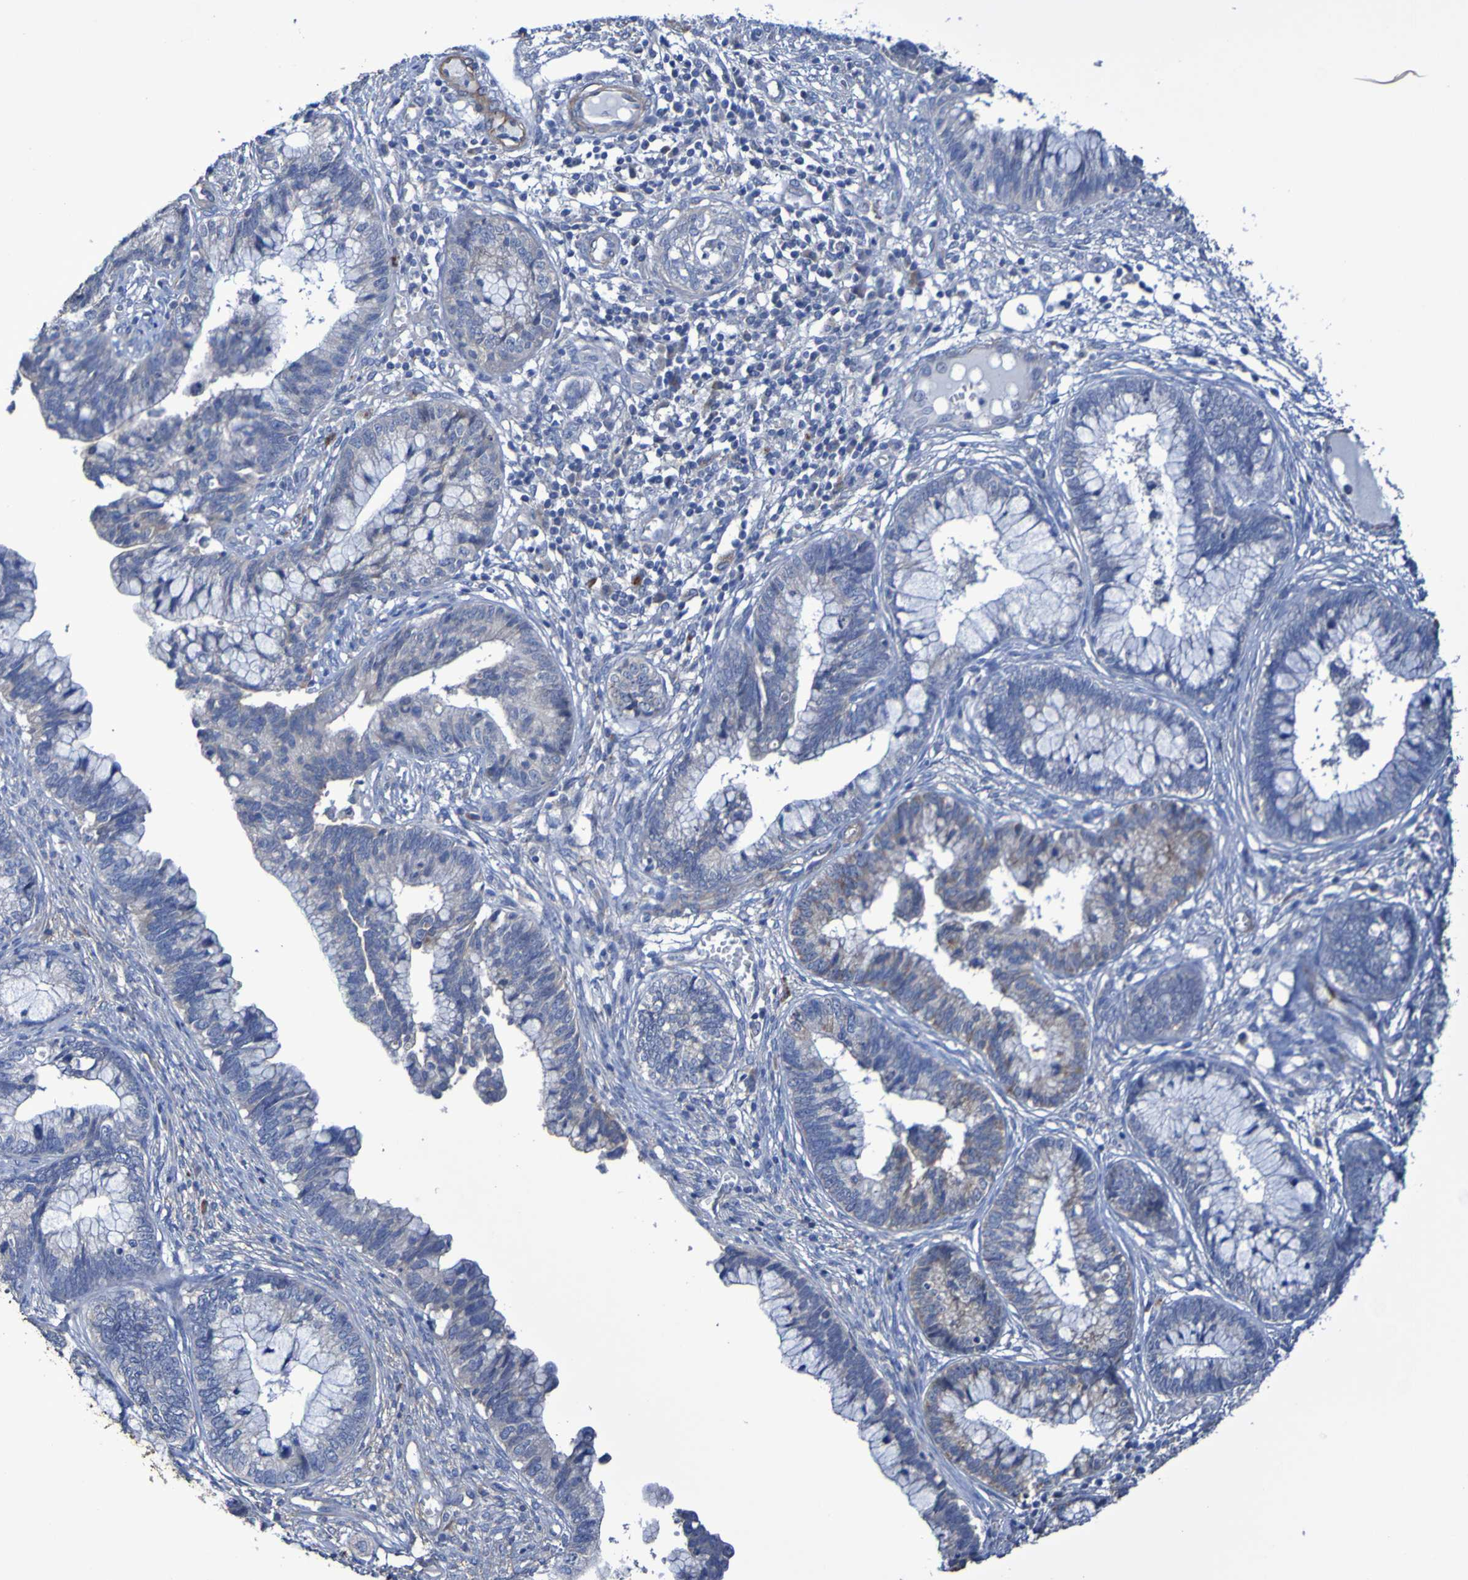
{"staining": {"intensity": "moderate", "quantity": "<25%", "location": "cytoplasmic/membranous"}, "tissue": "cervical cancer", "cell_type": "Tumor cells", "image_type": "cancer", "snomed": [{"axis": "morphology", "description": "Adenocarcinoma, NOS"}, {"axis": "topography", "description": "Cervix"}], "caption": "Brown immunohistochemical staining in human cervical adenocarcinoma exhibits moderate cytoplasmic/membranous positivity in about <25% of tumor cells.", "gene": "SRPRB", "patient": {"sex": "female", "age": 44}}